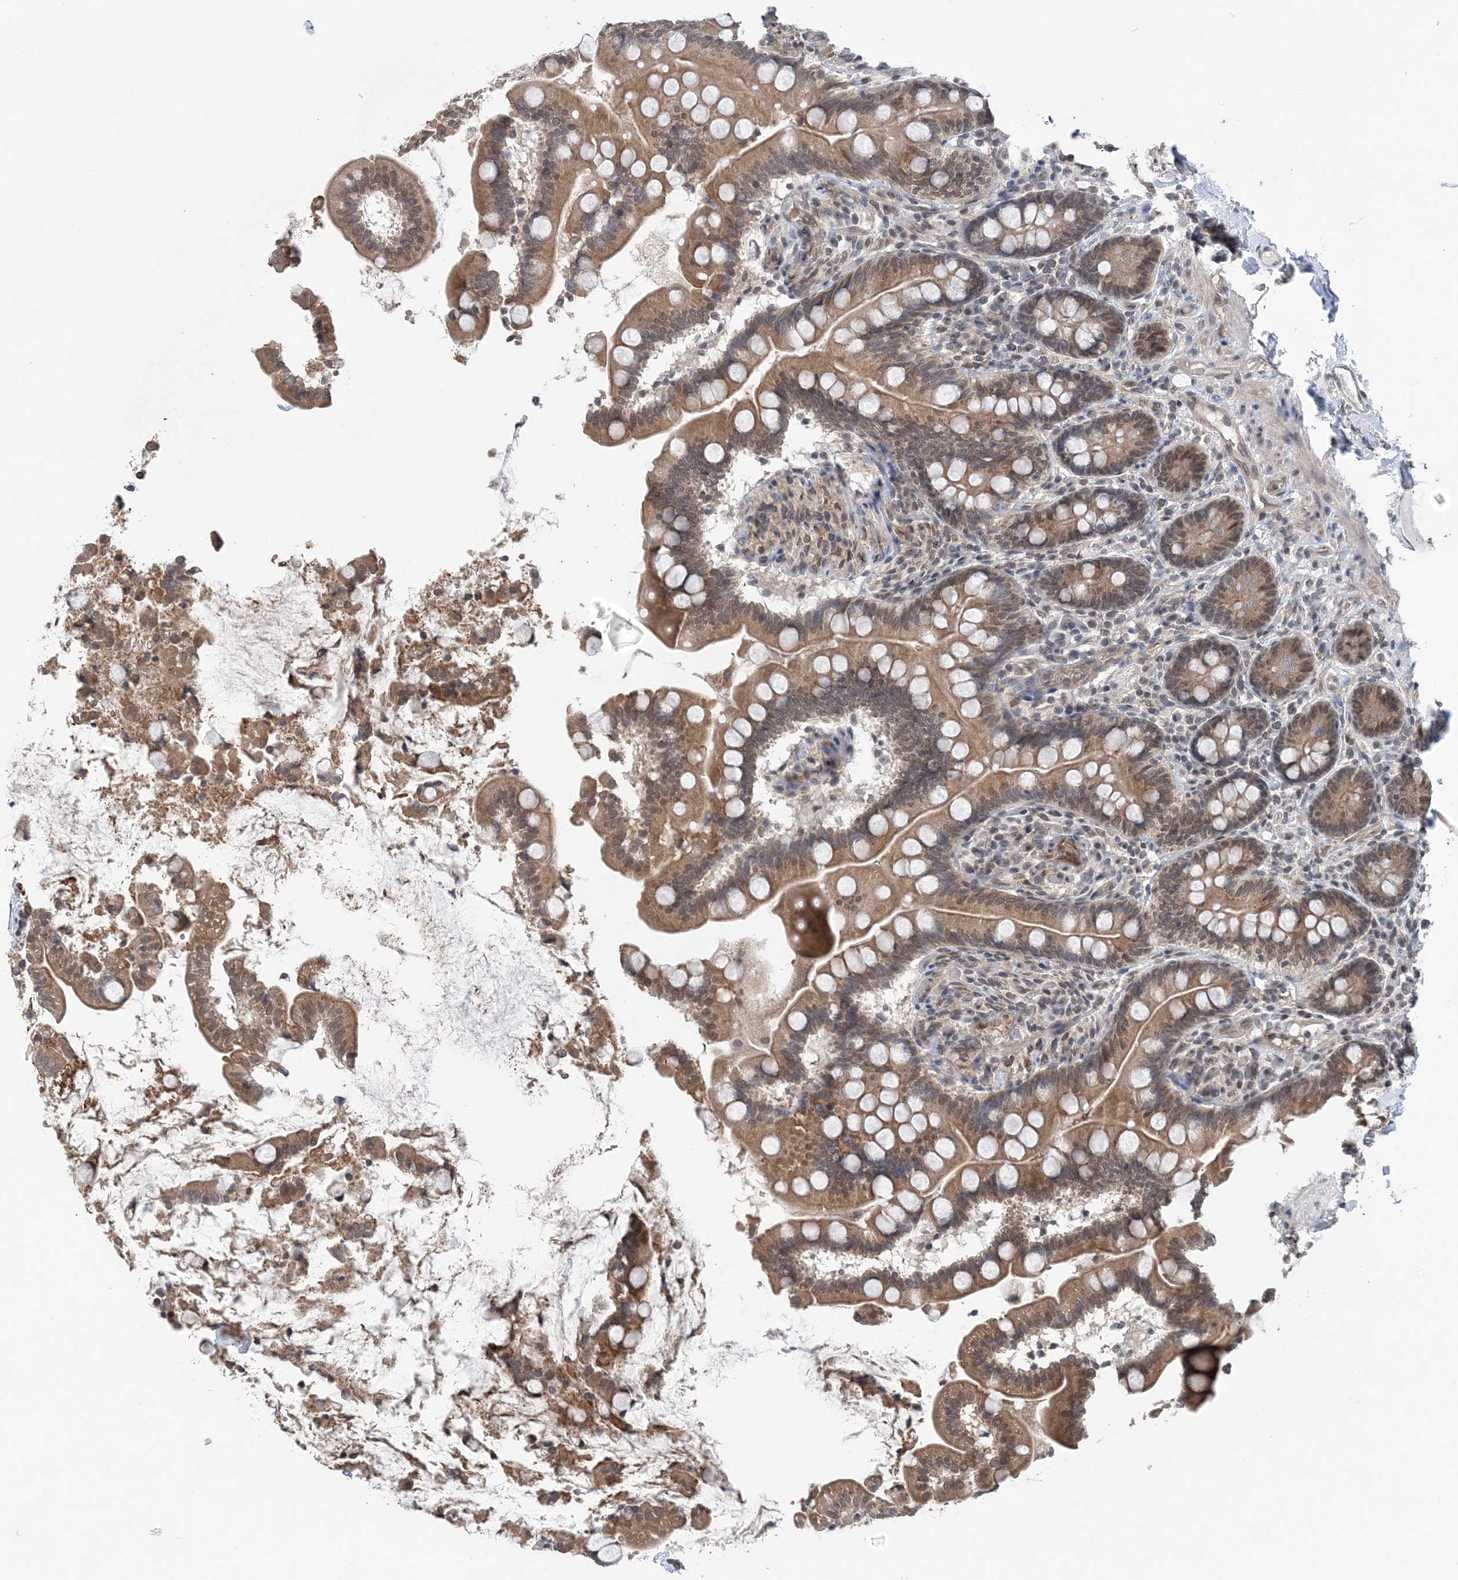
{"staining": {"intensity": "moderate", "quantity": "25%-75%", "location": "cytoplasmic/membranous,nuclear"}, "tissue": "small intestine", "cell_type": "Glandular cells", "image_type": "normal", "snomed": [{"axis": "morphology", "description": "Normal tissue, NOS"}, {"axis": "topography", "description": "Small intestine"}], "caption": "DAB (3,3'-diaminobenzidine) immunohistochemical staining of normal small intestine displays moderate cytoplasmic/membranous,nuclear protein staining in about 25%-75% of glandular cells. The staining was performed using DAB (3,3'-diaminobenzidine) to visualize the protein expression in brown, while the nuclei were stained in blue with hematoxylin (Magnification: 20x).", "gene": "CCDC152", "patient": {"sex": "female", "age": 64}}